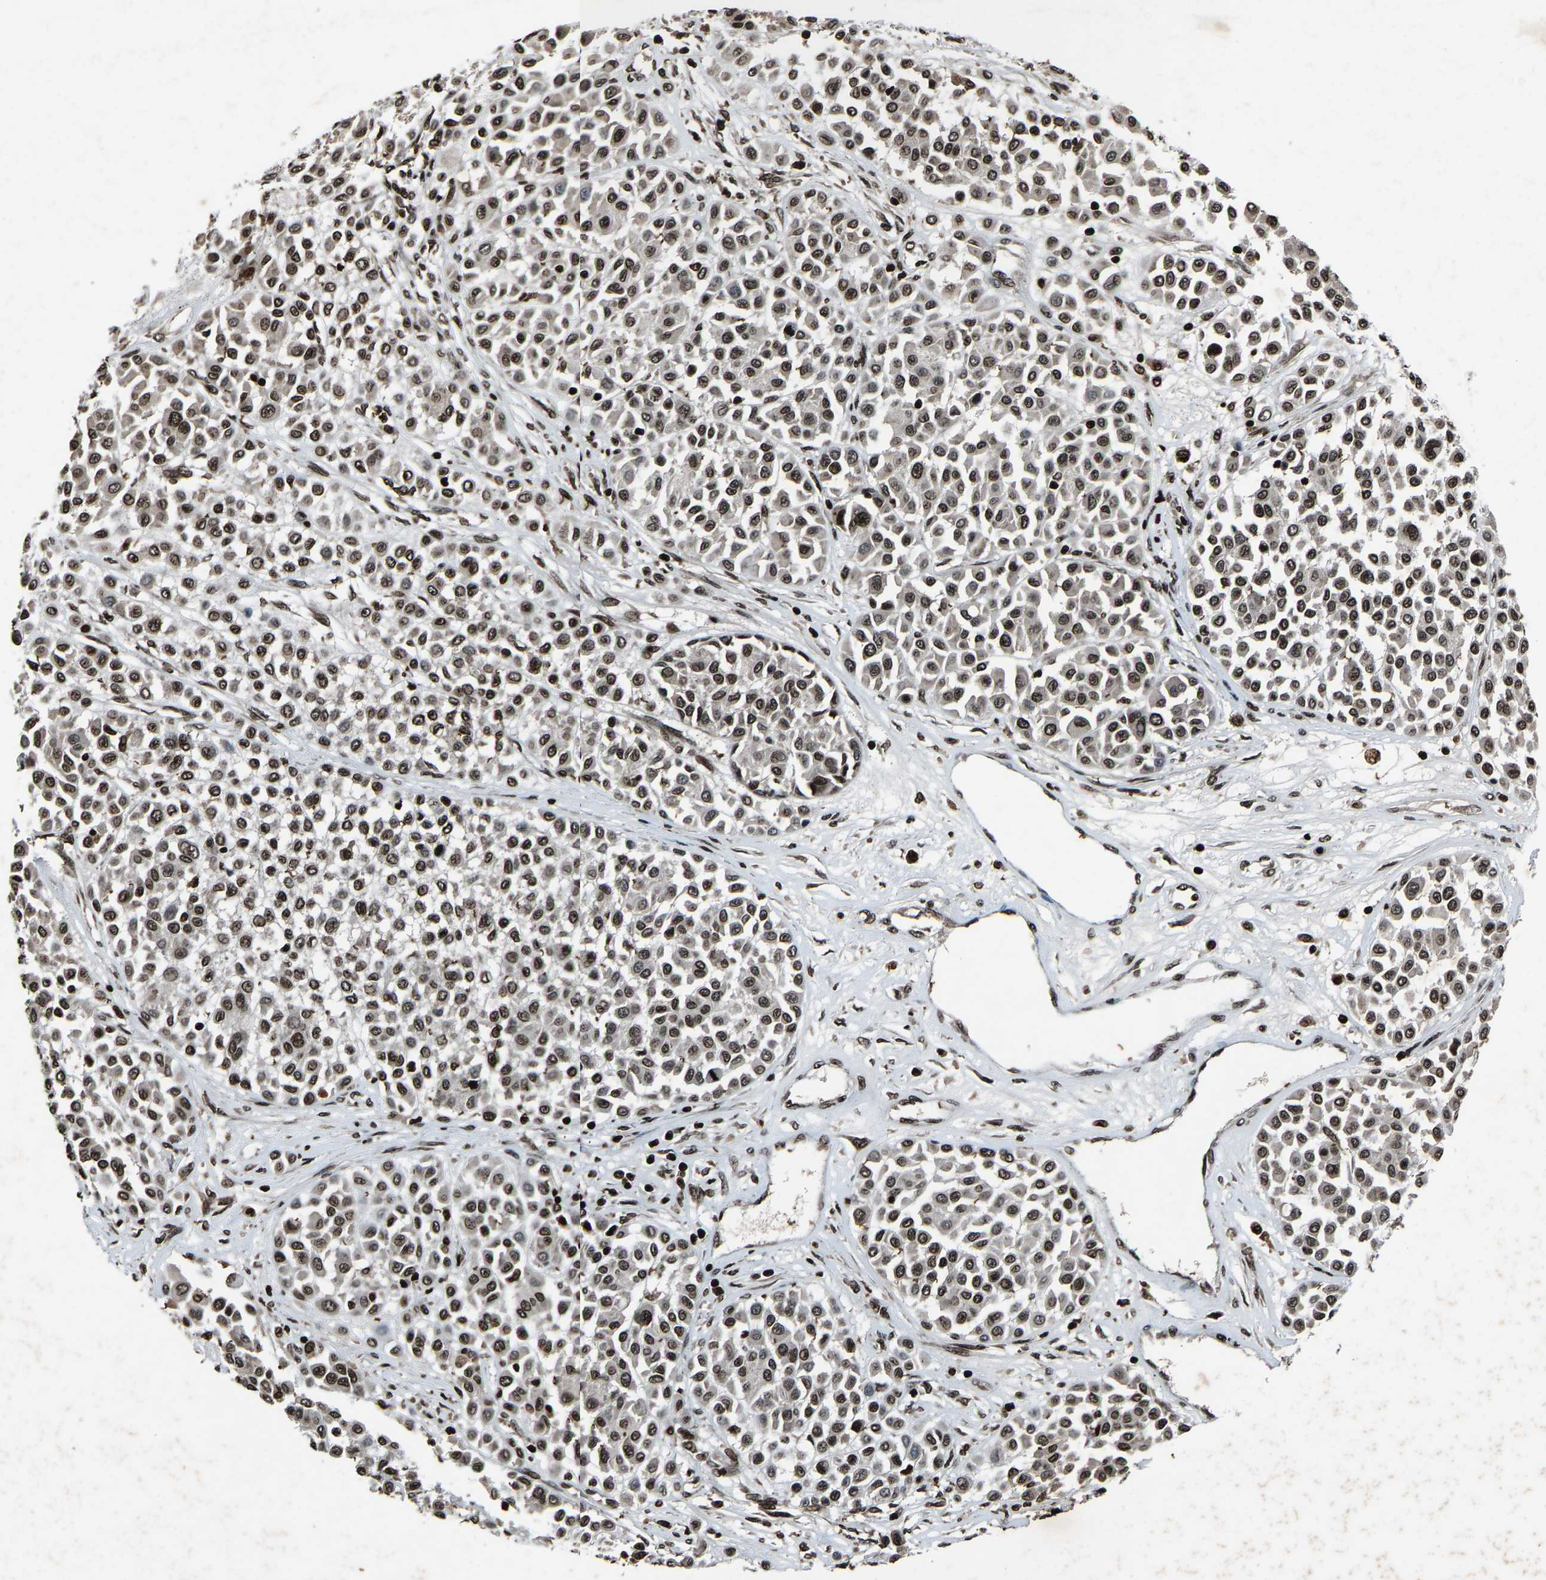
{"staining": {"intensity": "moderate", "quantity": ">75%", "location": "nuclear"}, "tissue": "melanoma", "cell_type": "Tumor cells", "image_type": "cancer", "snomed": [{"axis": "morphology", "description": "Malignant melanoma, Metastatic site"}, {"axis": "topography", "description": "Soft tissue"}], "caption": "A brown stain highlights moderate nuclear staining of a protein in malignant melanoma (metastatic site) tumor cells.", "gene": "H4C1", "patient": {"sex": "male", "age": 41}}